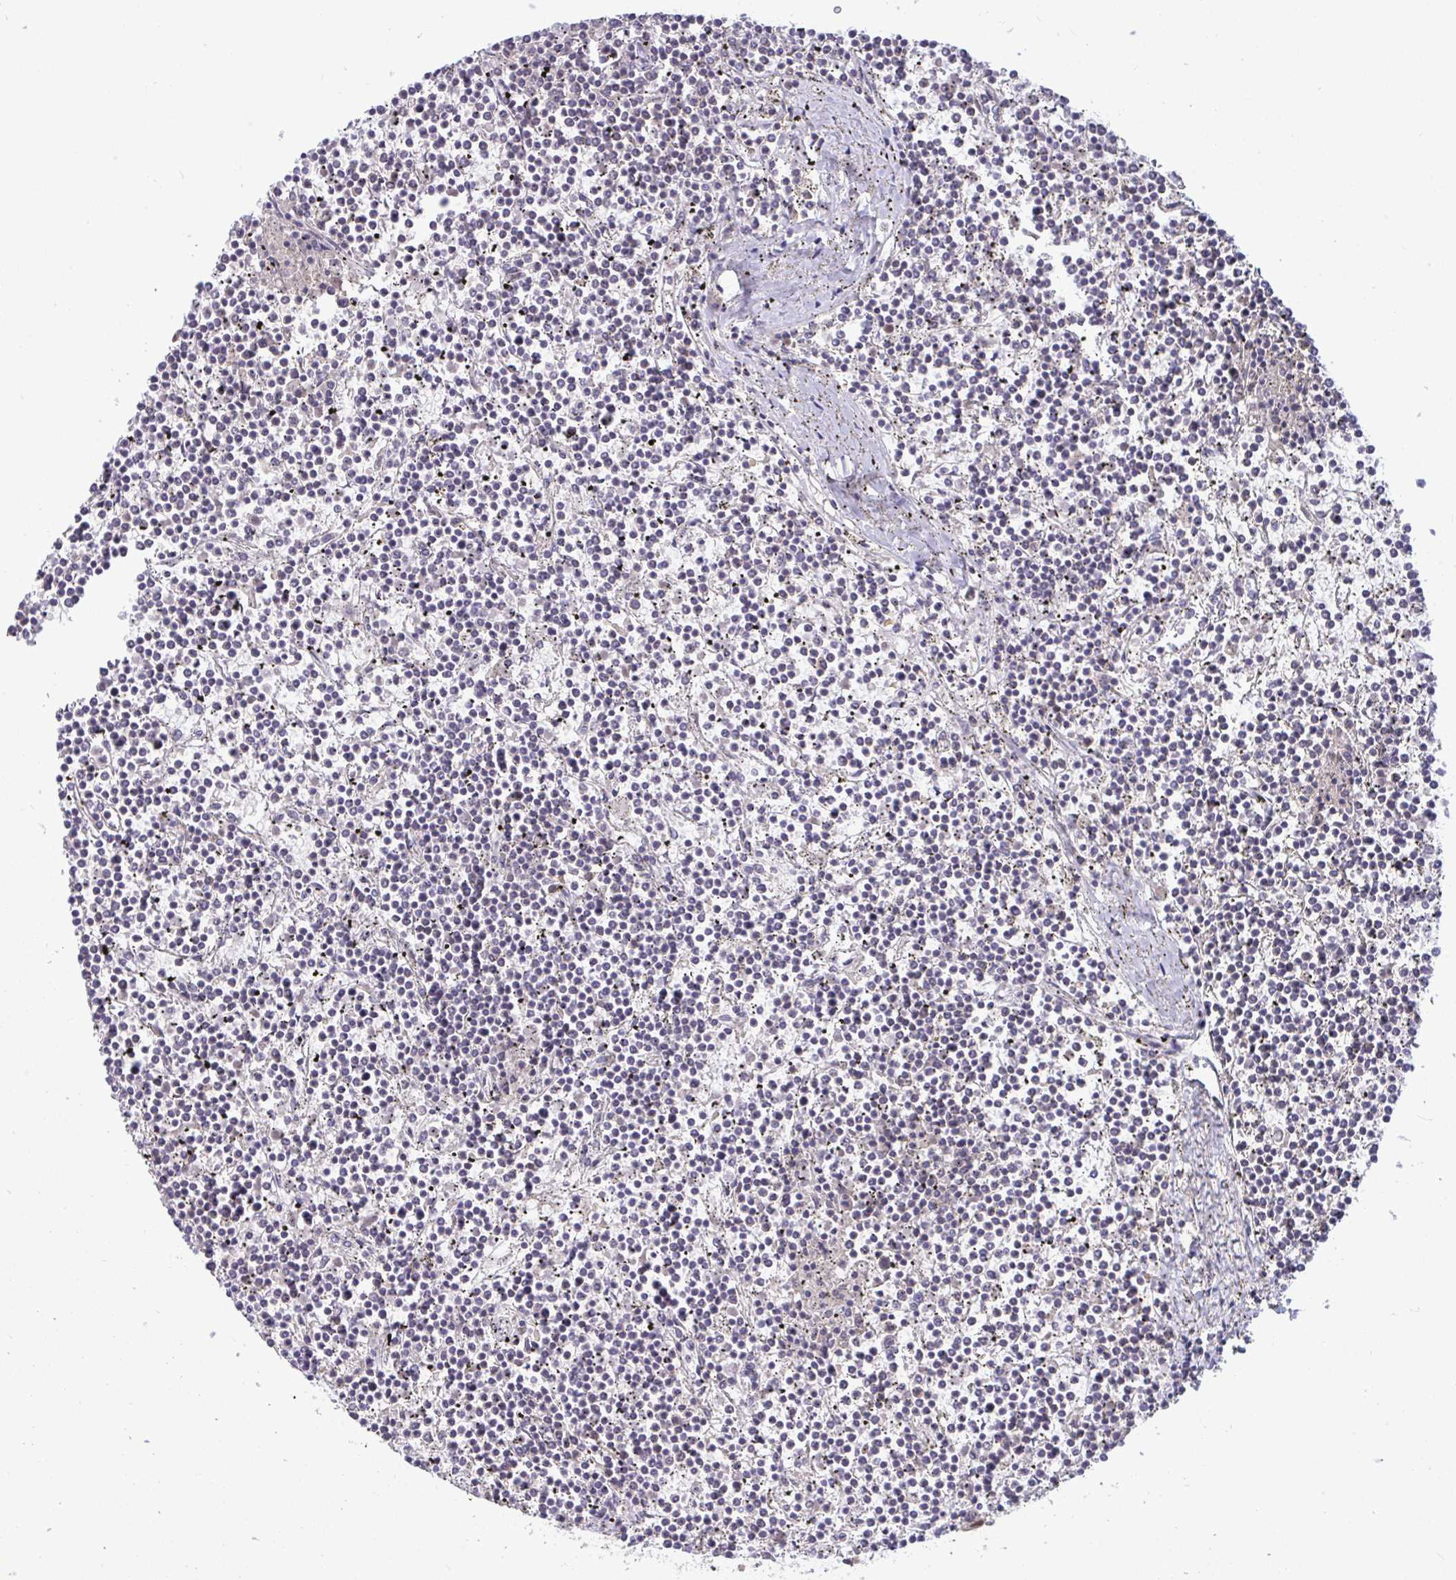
{"staining": {"intensity": "negative", "quantity": "none", "location": "none"}, "tissue": "lymphoma", "cell_type": "Tumor cells", "image_type": "cancer", "snomed": [{"axis": "morphology", "description": "Malignant lymphoma, non-Hodgkin's type, Low grade"}, {"axis": "topography", "description": "Spleen"}], "caption": "This is an immunohistochemistry (IHC) micrograph of malignant lymphoma, non-Hodgkin's type (low-grade). There is no expression in tumor cells.", "gene": "PUF60", "patient": {"sex": "female", "age": 19}}